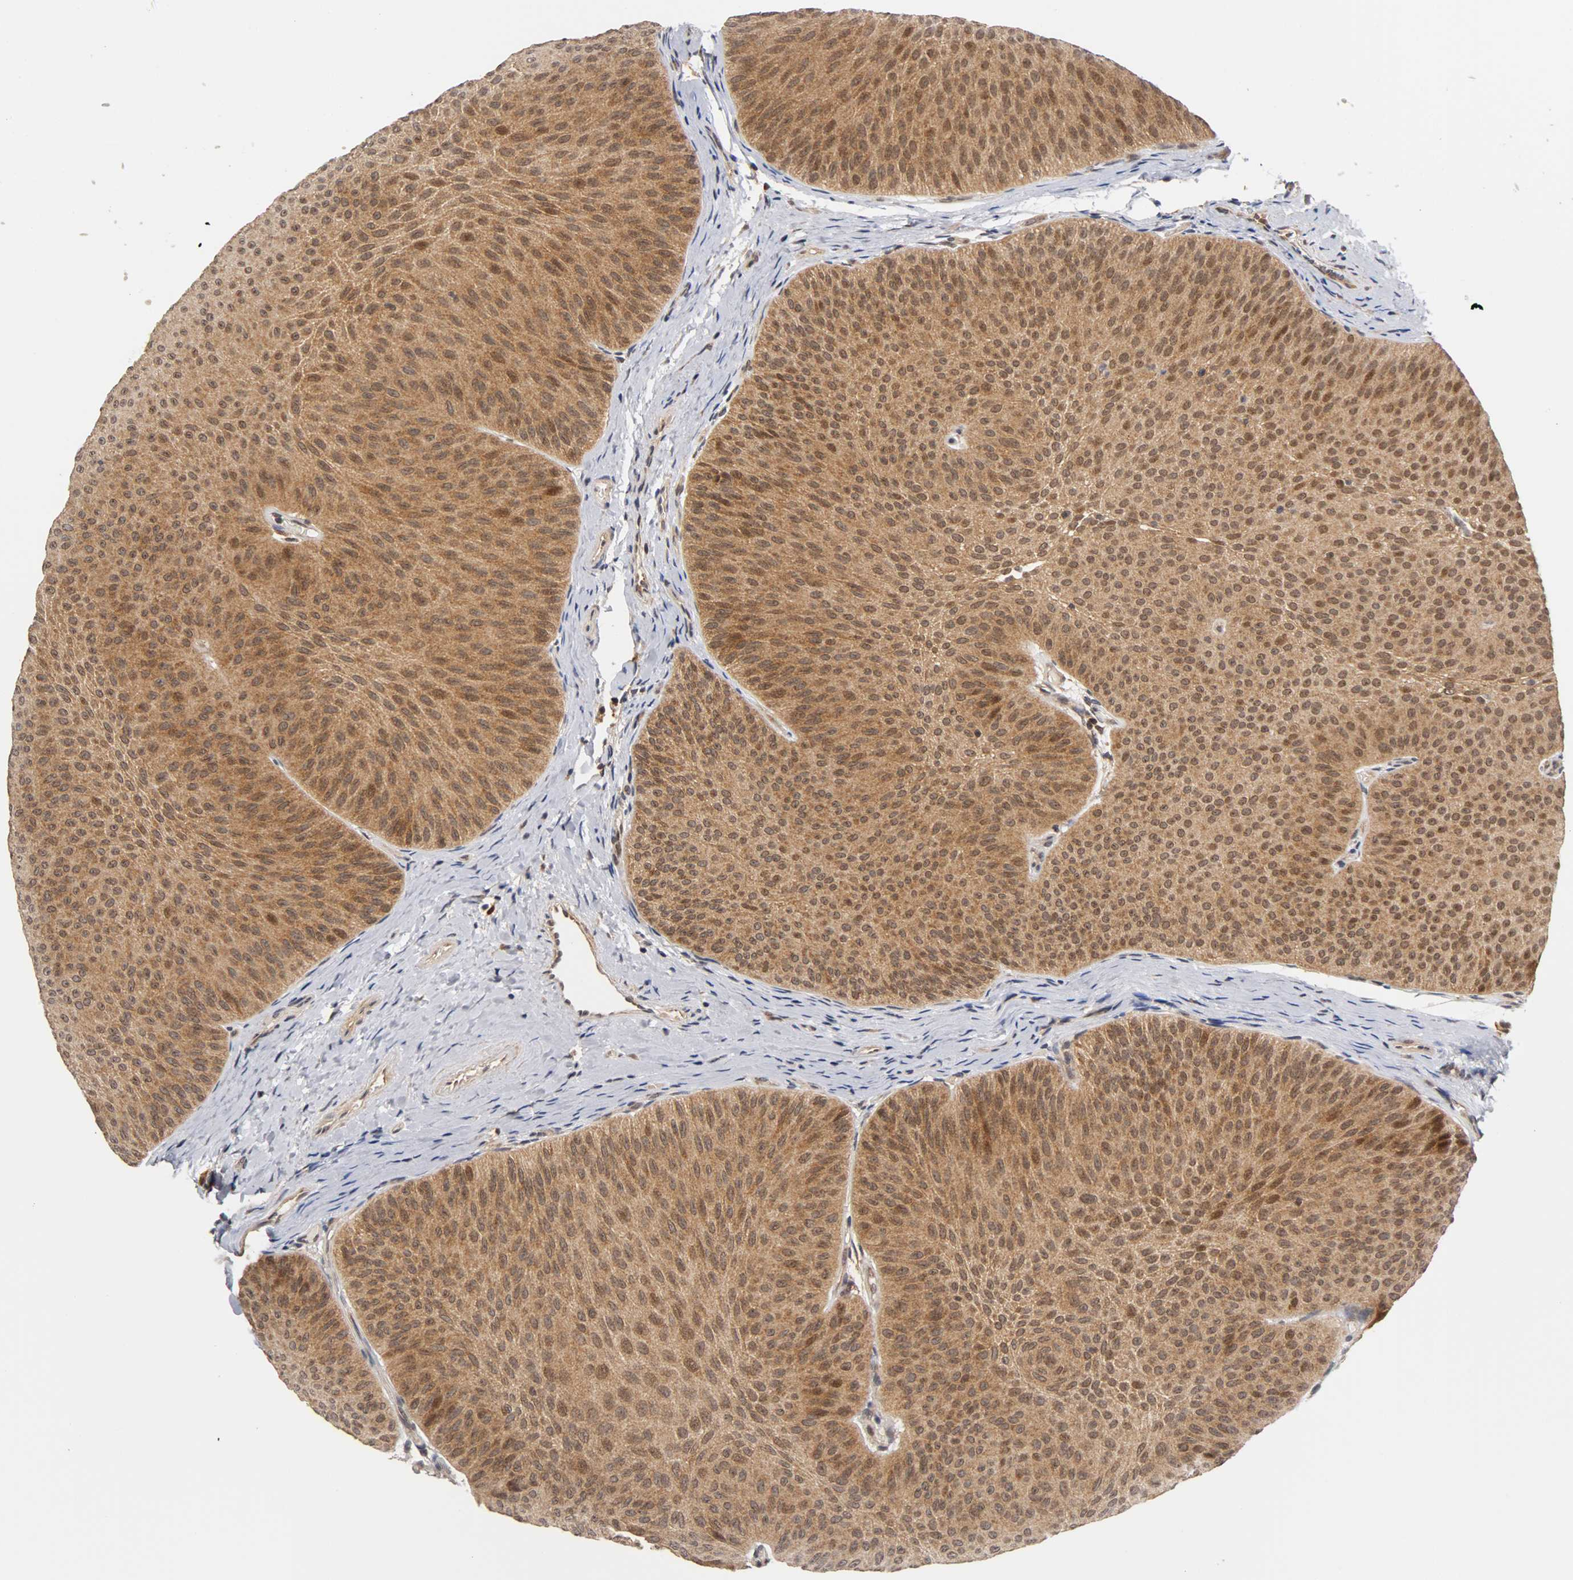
{"staining": {"intensity": "strong", "quantity": ">75%", "location": "cytoplasmic/membranous,nuclear"}, "tissue": "urothelial cancer", "cell_type": "Tumor cells", "image_type": "cancer", "snomed": [{"axis": "morphology", "description": "Urothelial carcinoma, Low grade"}, {"axis": "topography", "description": "Urinary bladder"}], "caption": "Brown immunohistochemical staining in urothelial cancer displays strong cytoplasmic/membranous and nuclear expression in approximately >75% of tumor cells. The staining was performed using DAB (3,3'-diaminobenzidine) to visualize the protein expression in brown, while the nuclei were stained in blue with hematoxylin (Magnification: 20x).", "gene": "UBE2M", "patient": {"sex": "female", "age": 60}}